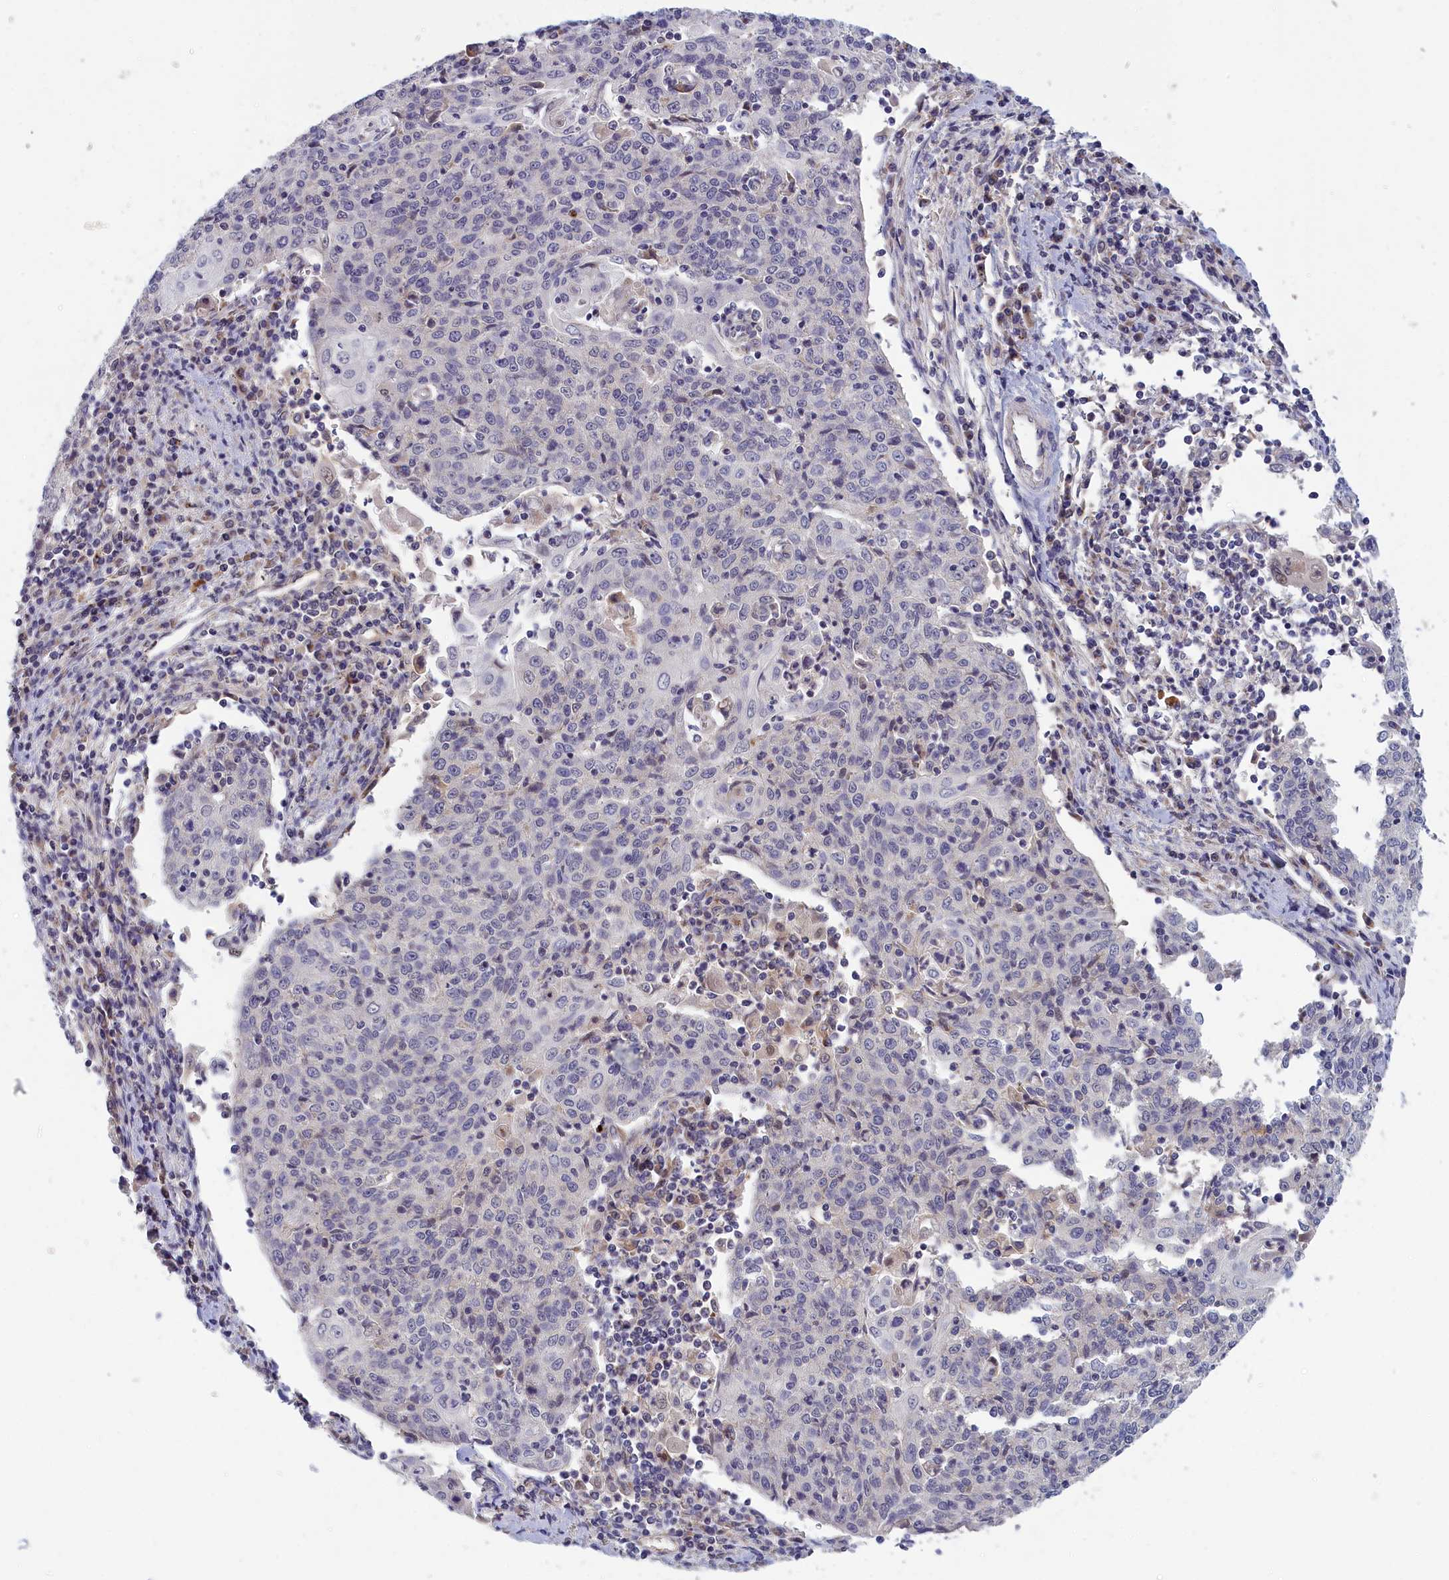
{"staining": {"intensity": "negative", "quantity": "none", "location": "none"}, "tissue": "cervical cancer", "cell_type": "Tumor cells", "image_type": "cancer", "snomed": [{"axis": "morphology", "description": "Squamous cell carcinoma, NOS"}, {"axis": "topography", "description": "Cervix"}], "caption": "This is an immunohistochemistry (IHC) photomicrograph of squamous cell carcinoma (cervical). There is no expression in tumor cells.", "gene": "IGFALS", "patient": {"sex": "female", "age": 48}}